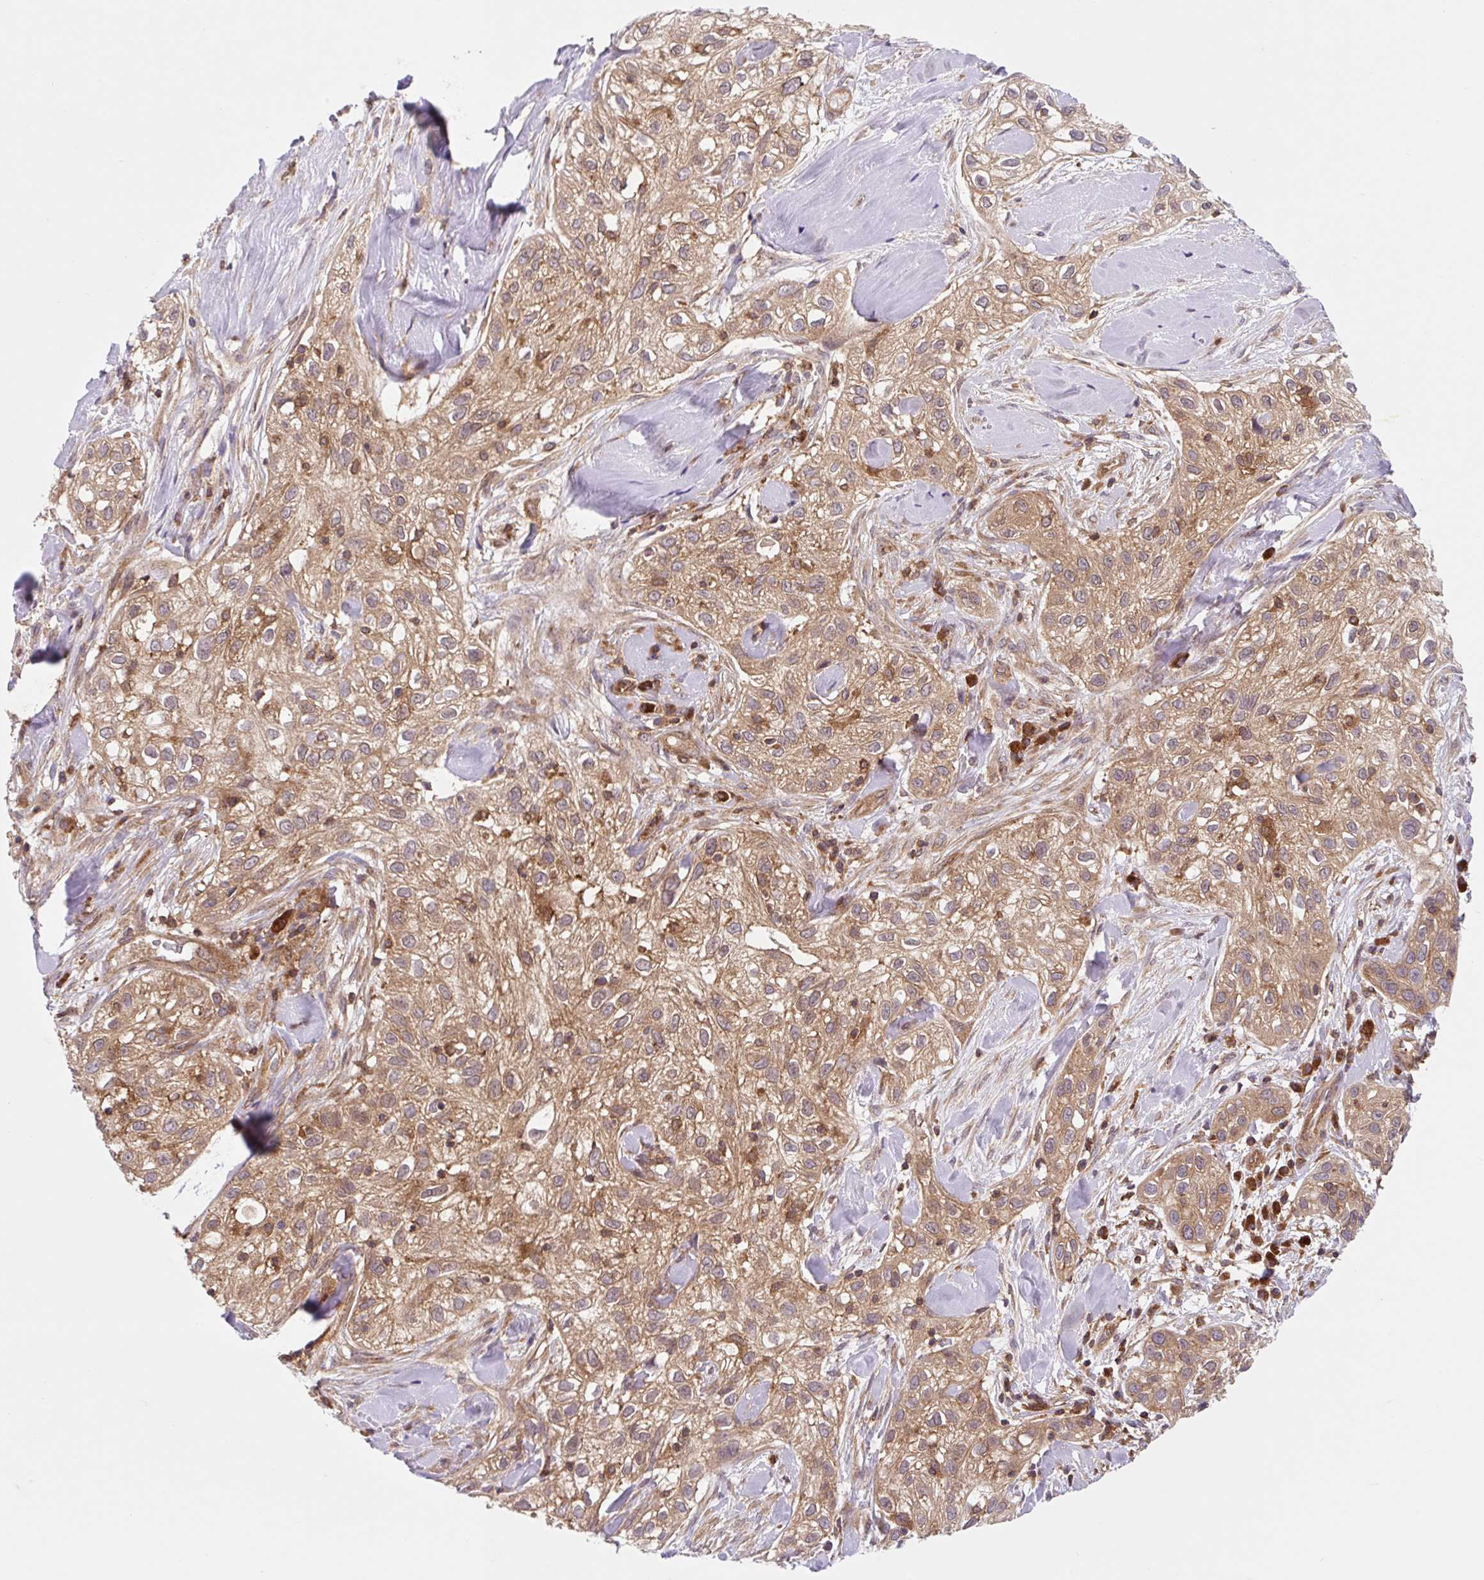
{"staining": {"intensity": "moderate", "quantity": ">75%", "location": "cytoplasmic/membranous"}, "tissue": "skin cancer", "cell_type": "Tumor cells", "image_type": "cancer", "snomed": [{"axis": "morphology", "description": "Squamous cell carcinoma, NOS"}, {"axis": "topography", "description": "Skin"}], "caption": "This image exhibits squamous cell carcinoma (skin) stained with immunohistochemistry to label a protein in brown. The cytoplasmic/membranous of tumor cells show moderate positivity for the protein. Nuclei are counter-stained blue.", "gene": "VPS4A", "patient": {"sex": "male", "age": 82}}